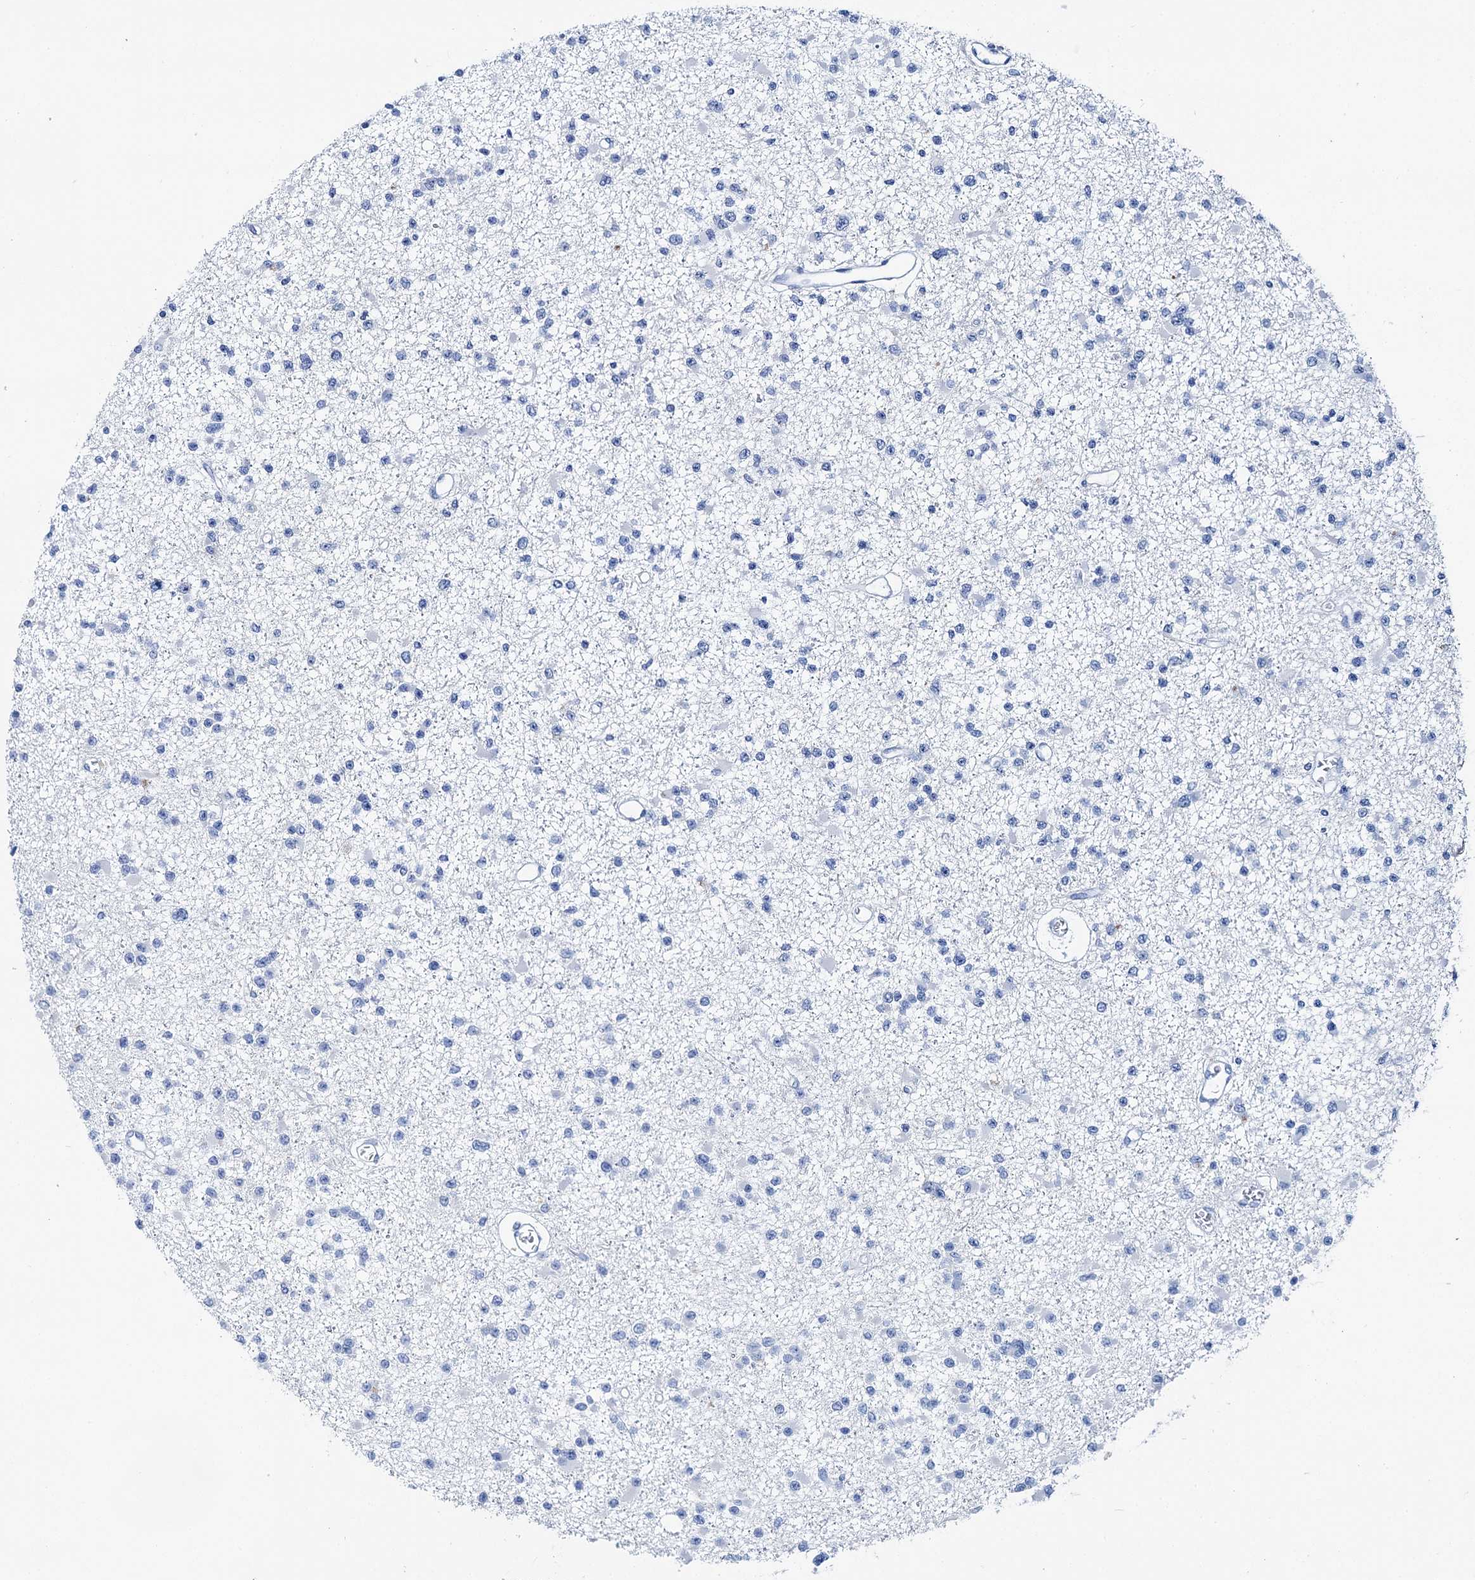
{"staining": {"intensity": "negative", "quantity": "none", "location": "none"}, "tissue": "glioma", "cell_type": "Tumor cells", "image_type": "cancer", "snomed": [{"axis": "morphology", "description": "Glioma, malignant, Low grade"}, {"axis": "topography", "description": "Brain"}], "caption": "Immunohistochemical staining of human glioma displays no significant expression in tumor cells.", "gene": "BRINP1", "patient": {"sex": "female", "age": 22}}